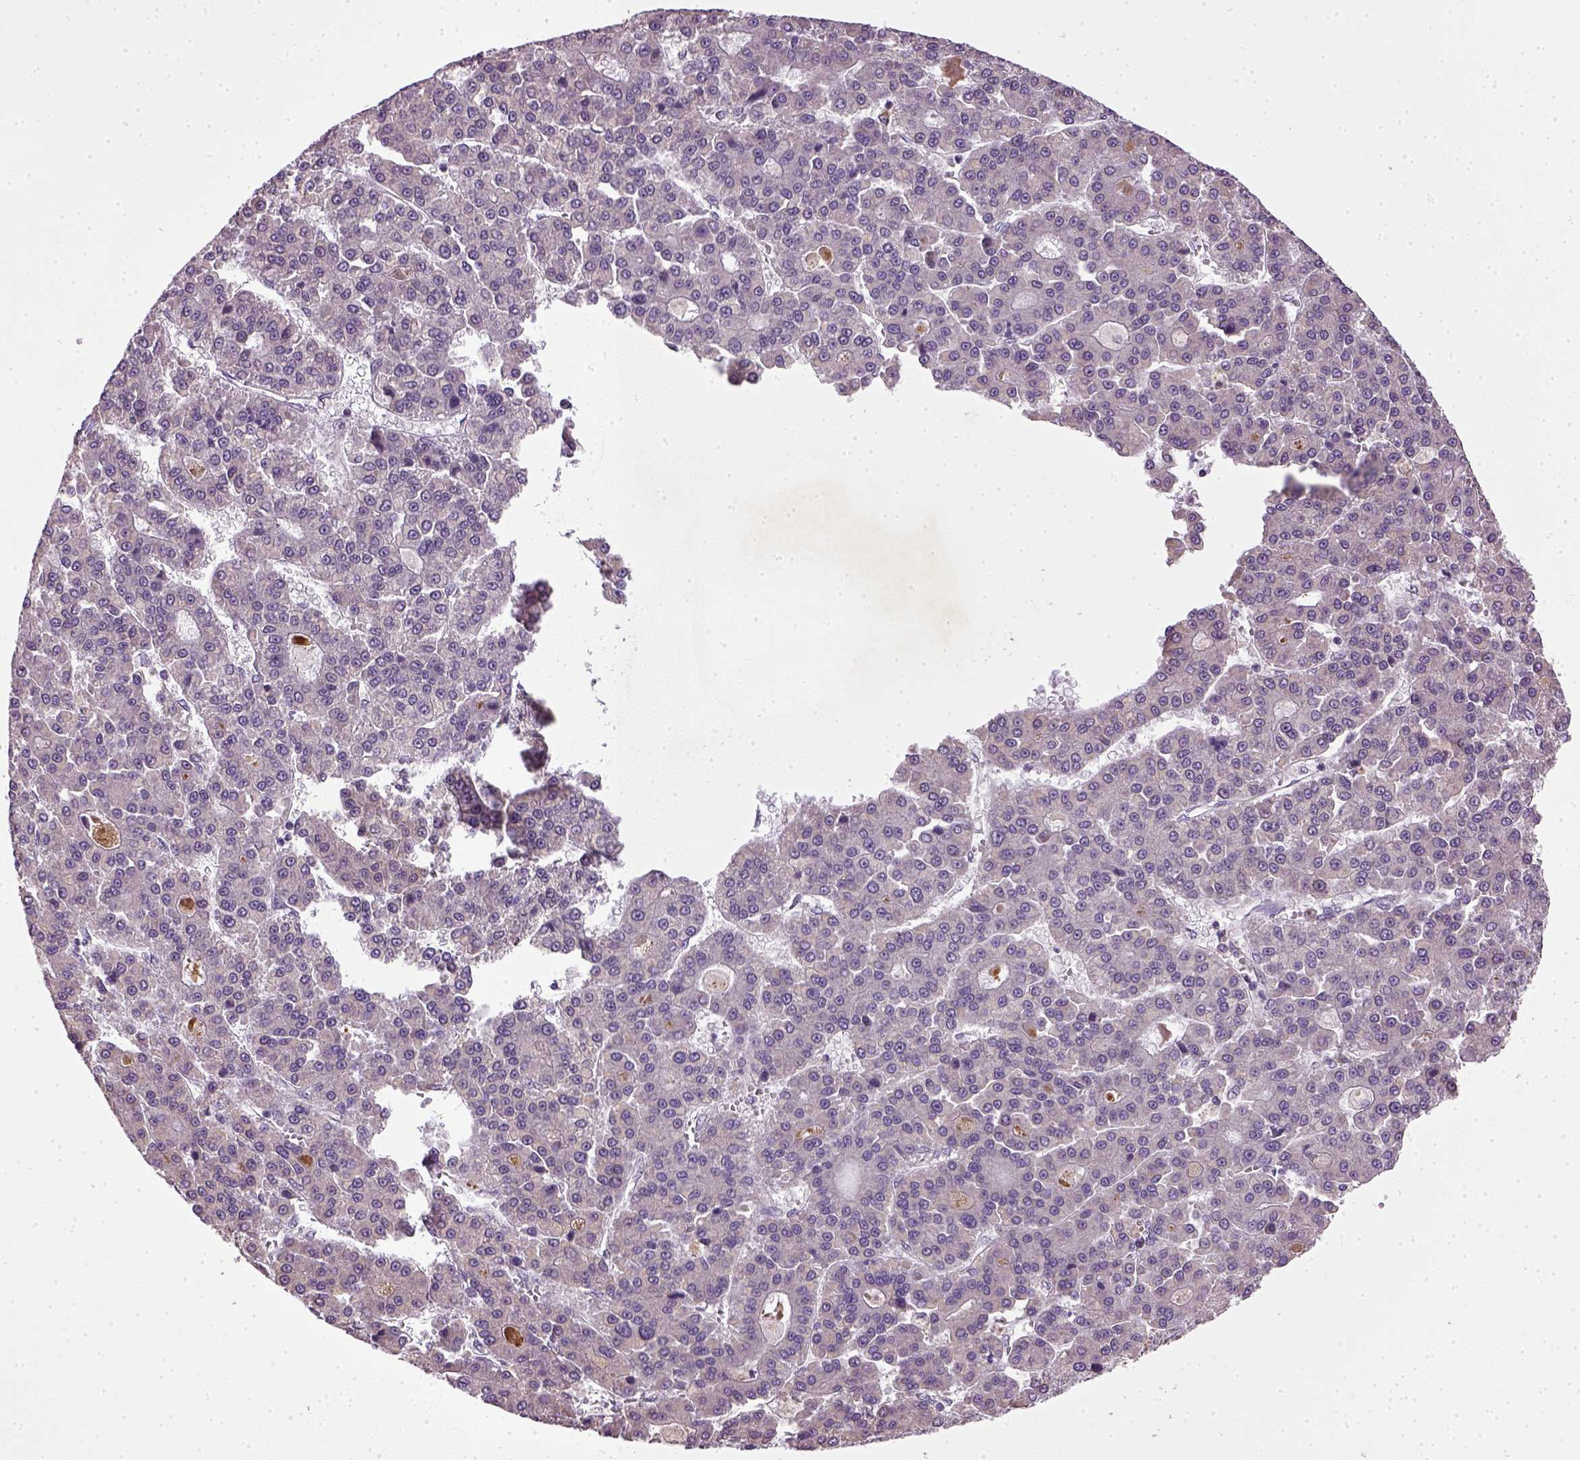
{"staining": {"intensity": "negative", "quantity": "none", "location": "none"}, "tissue": "liver cancer", "cell_type": "Tumor cells", "image_type": "cancer", "snomed": [{"axis": "morphology", "description": "Carcinoma, Hepatocellular, NOS"}, {"axis": "topography", "description": "Liver"}], "caption": "IHC image of liver cancer stained for a protein (brown), which shows no expression in tumor cells. The staining was performed using DAB (3,3'-diaminobenzidine) to visualize the protein expression in brown, while the nuclei were stained in blue with hematoxylin (Magnification: 20x).", "gene": "TPRG1", "patient": {"sex": "male", "age": 70}}